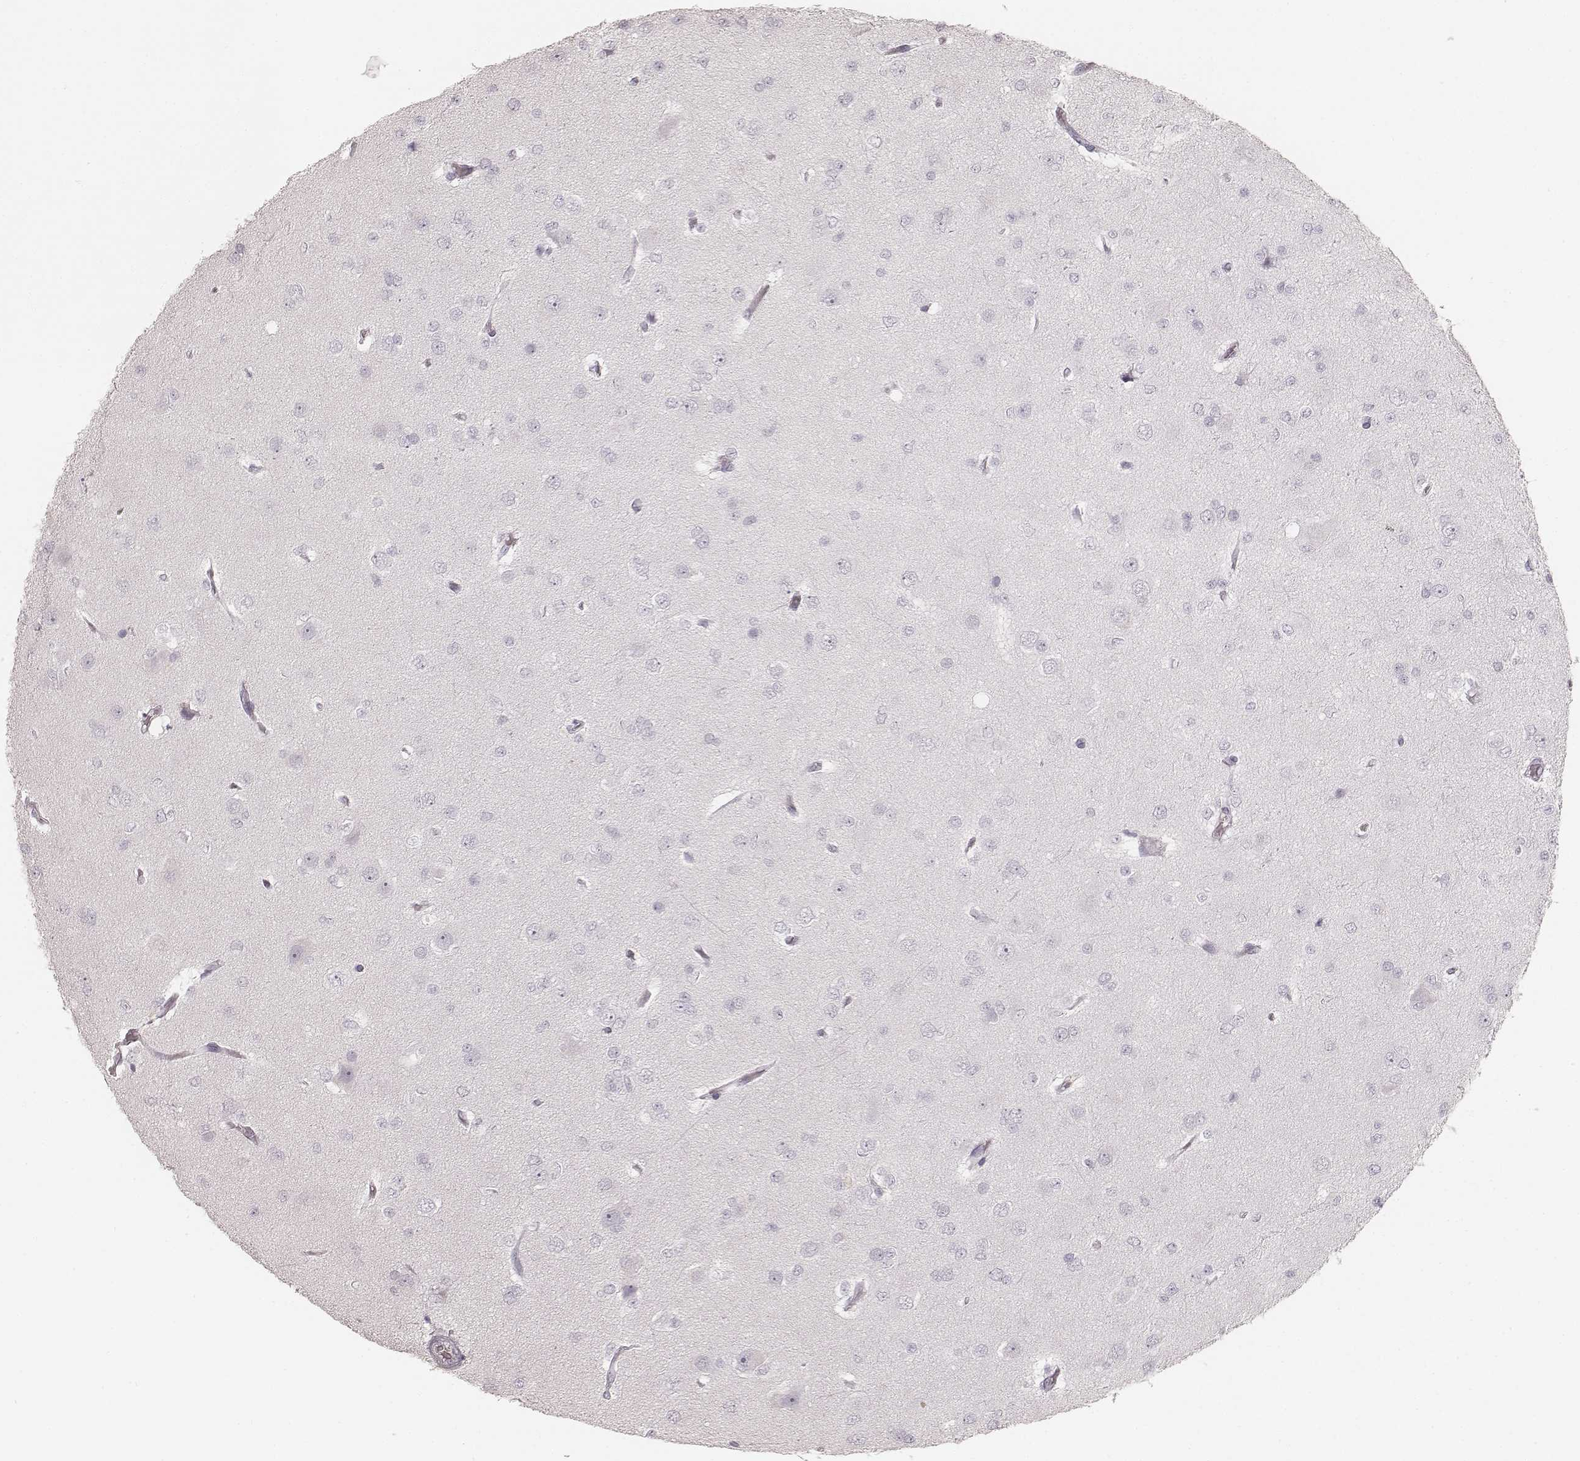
{"staining": {"intensity": "negative", "quantity": "none", "location": "none"}, "tissue": "glioma", "cell_type": "Tumor cells", "image_type": "cancer", "snomed": [{"axis": "morphology", "description": "Glioma, malignant, Low grade"}, {"axis": "topography", "description": "Brain"}], "caption": "This is a image of immunohistochemistry (IHC) staining of low-grade glioma (malignant), which shows no staining in tumor cells.", "gene": "KRT31", "patient": {"sex": "male", "age": 27}}